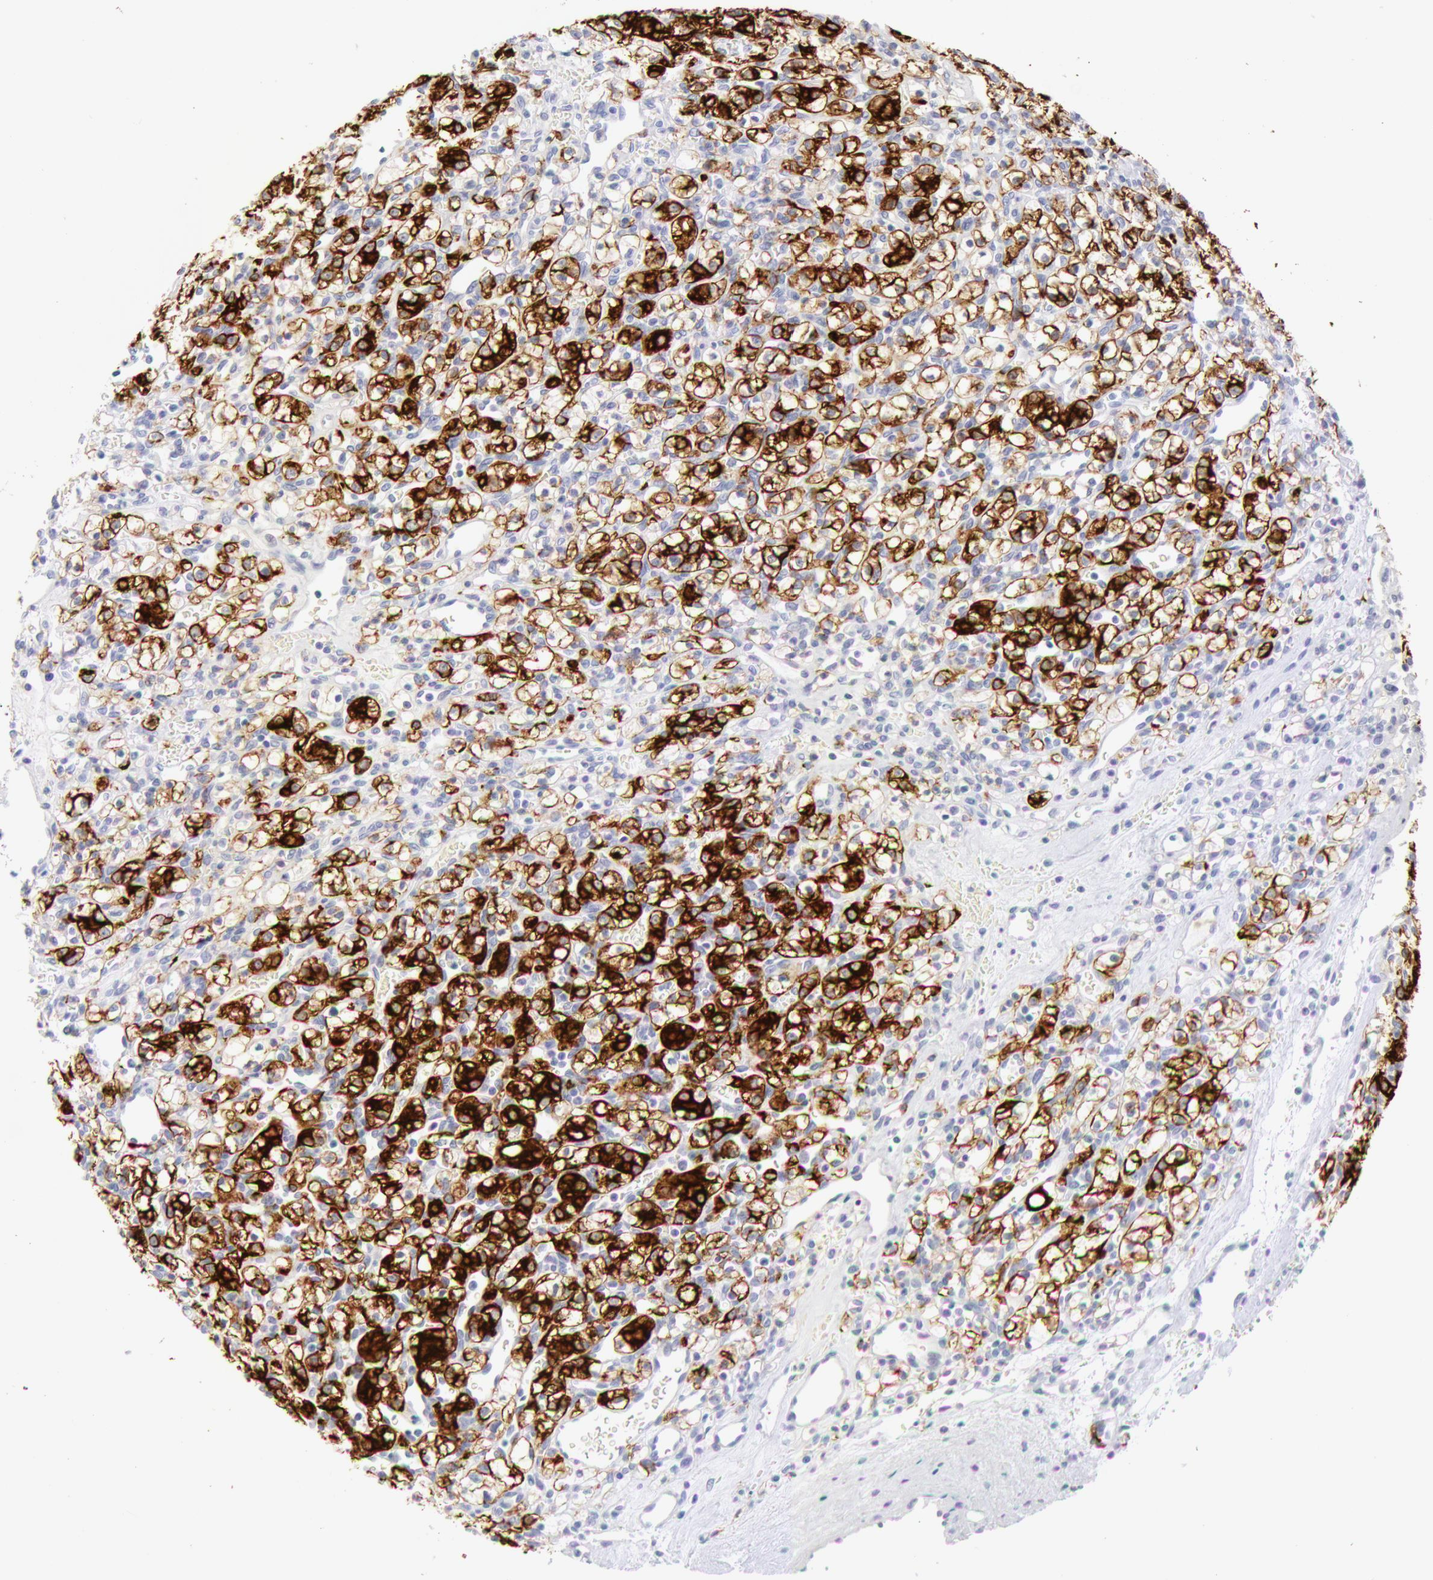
{"staining": {"intensity": "strong", "quantity": "25%-75%", "location": "cytoplasmic/membranous"}, "tissue": "renal cancer", "cell_type": "Tumor cells", "image_type": "cancer", "snomed": [{"axis": "morphology", "description": "Adenocarcinoma, NOS"}, {"axis": "topography", "description": "Kidney"}], "caption": "Tumor cells exhibit strong cytoplasmic/membranous expression in approximately 25%-75% of cells in renal adenocarcinoma.", "gene": "KRT8", "patient": {"sex": "female", "age": 62}}